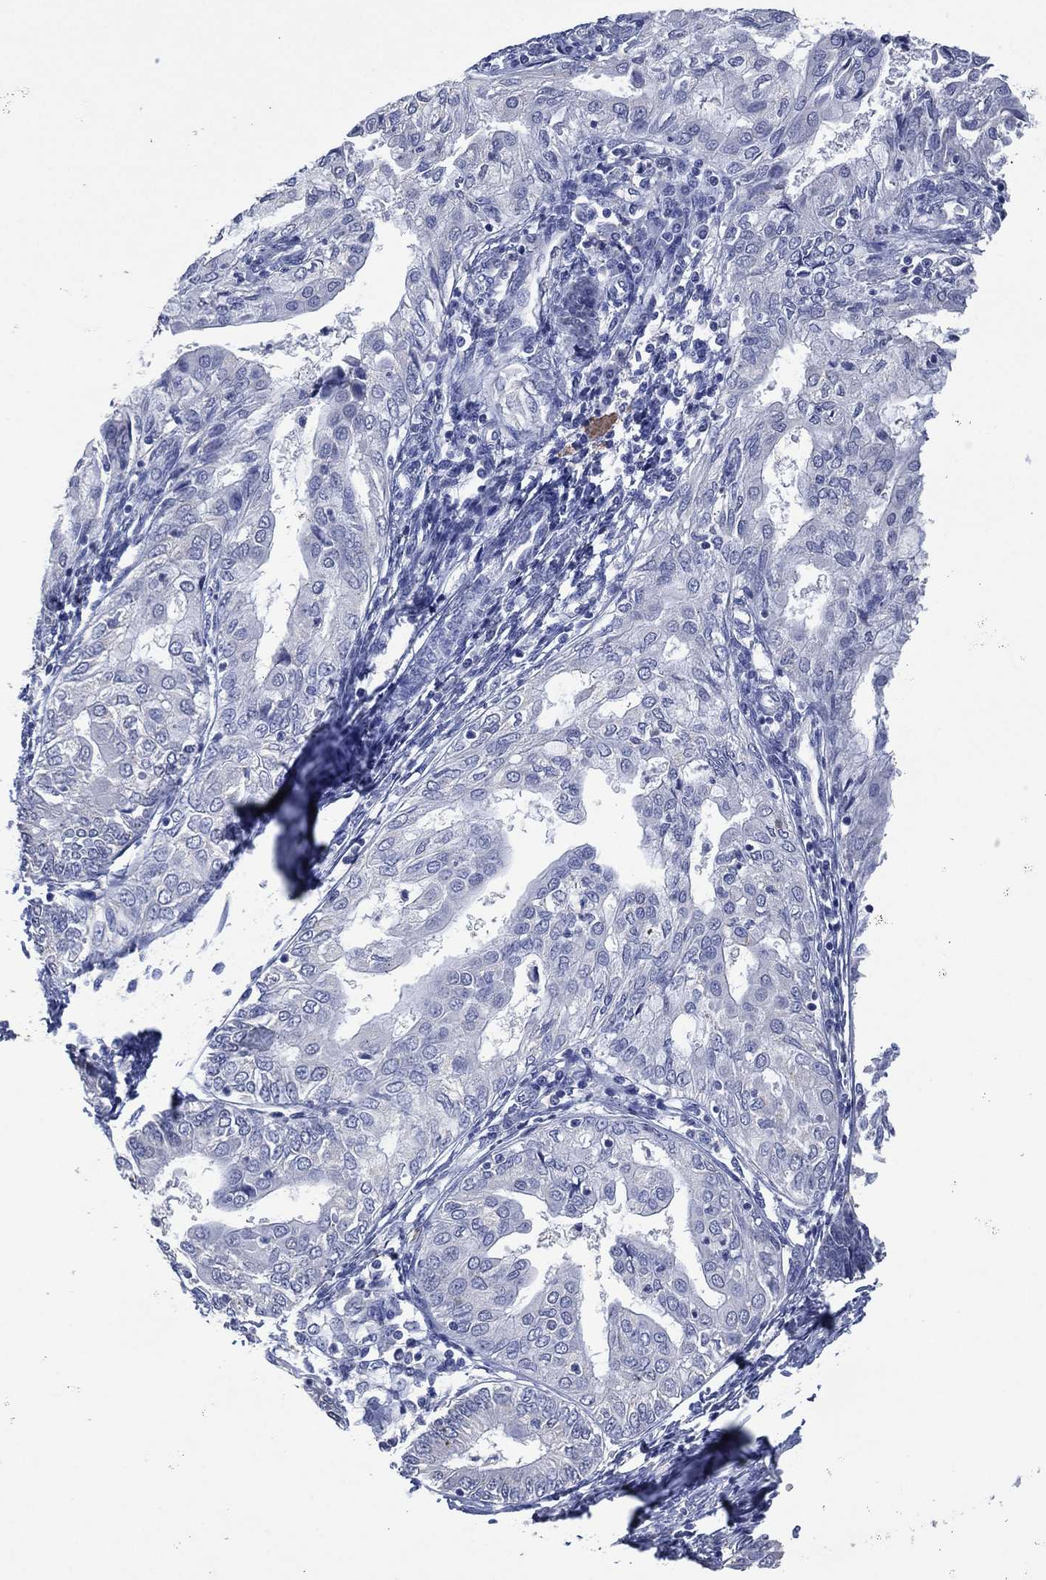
{"staining": {"intensity": "negative", "quantity": "none", "location": "none"}, "tissue": "endometrial cancer", "cell_type": "Tumor cells", "image_type": "cancer", "snomed": [{"axis": "morphology", "description": "Adenocarcinoma, NOS"}, {"axis": "topography", "description": "Endometrium"}], "caption": "IHC micrograph of neoplastic tissue: human adenocarcinoma (endometrial) stained with DAB (3,3'-diaminobenzidine) reveals no significant protein expression in tumor cells.", "gene": "FSCN2", "patient": {"sex": "female", "age": 68}}